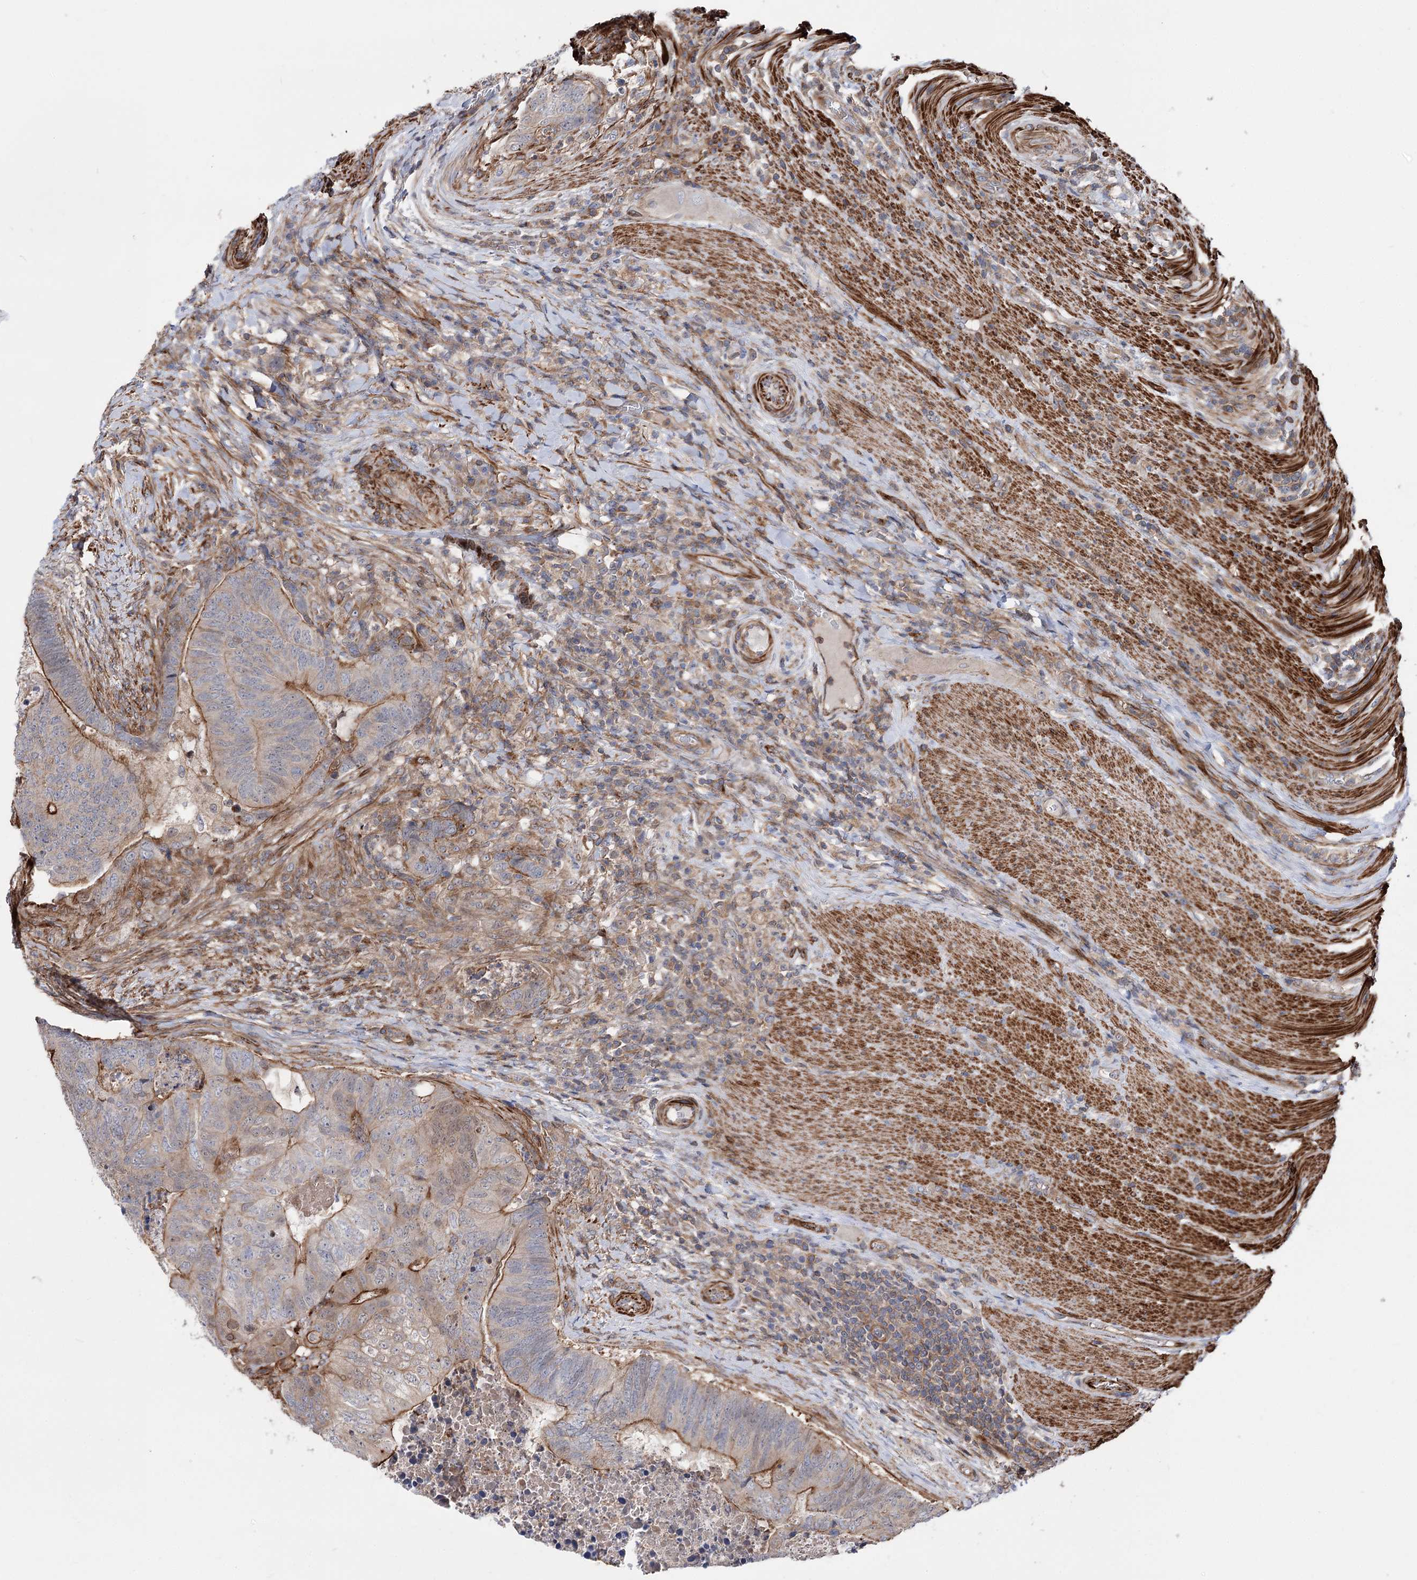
{"staining": {"intensity": "moderate", "quantity": ">75%", "location": "cytoplasmic/membranous"}, "tissue": "colorectal cancer", "cell_type": "Tumor cells", "image_type": "cancer", "snomed": [{"axis": "morphology", "description": "Adenocarcinoma, NOS"}, {"axis": "topography", "description": "Colon"}], "caption": "Colorectal cancer stained with IHC shows moderate cytoplasmic/membranous staining in about >75% of tumor cells. (IHC, brightfield microscopy, high magnification).", "gene": "DPP3", "patient": {"sex": "female", "age": 67}}